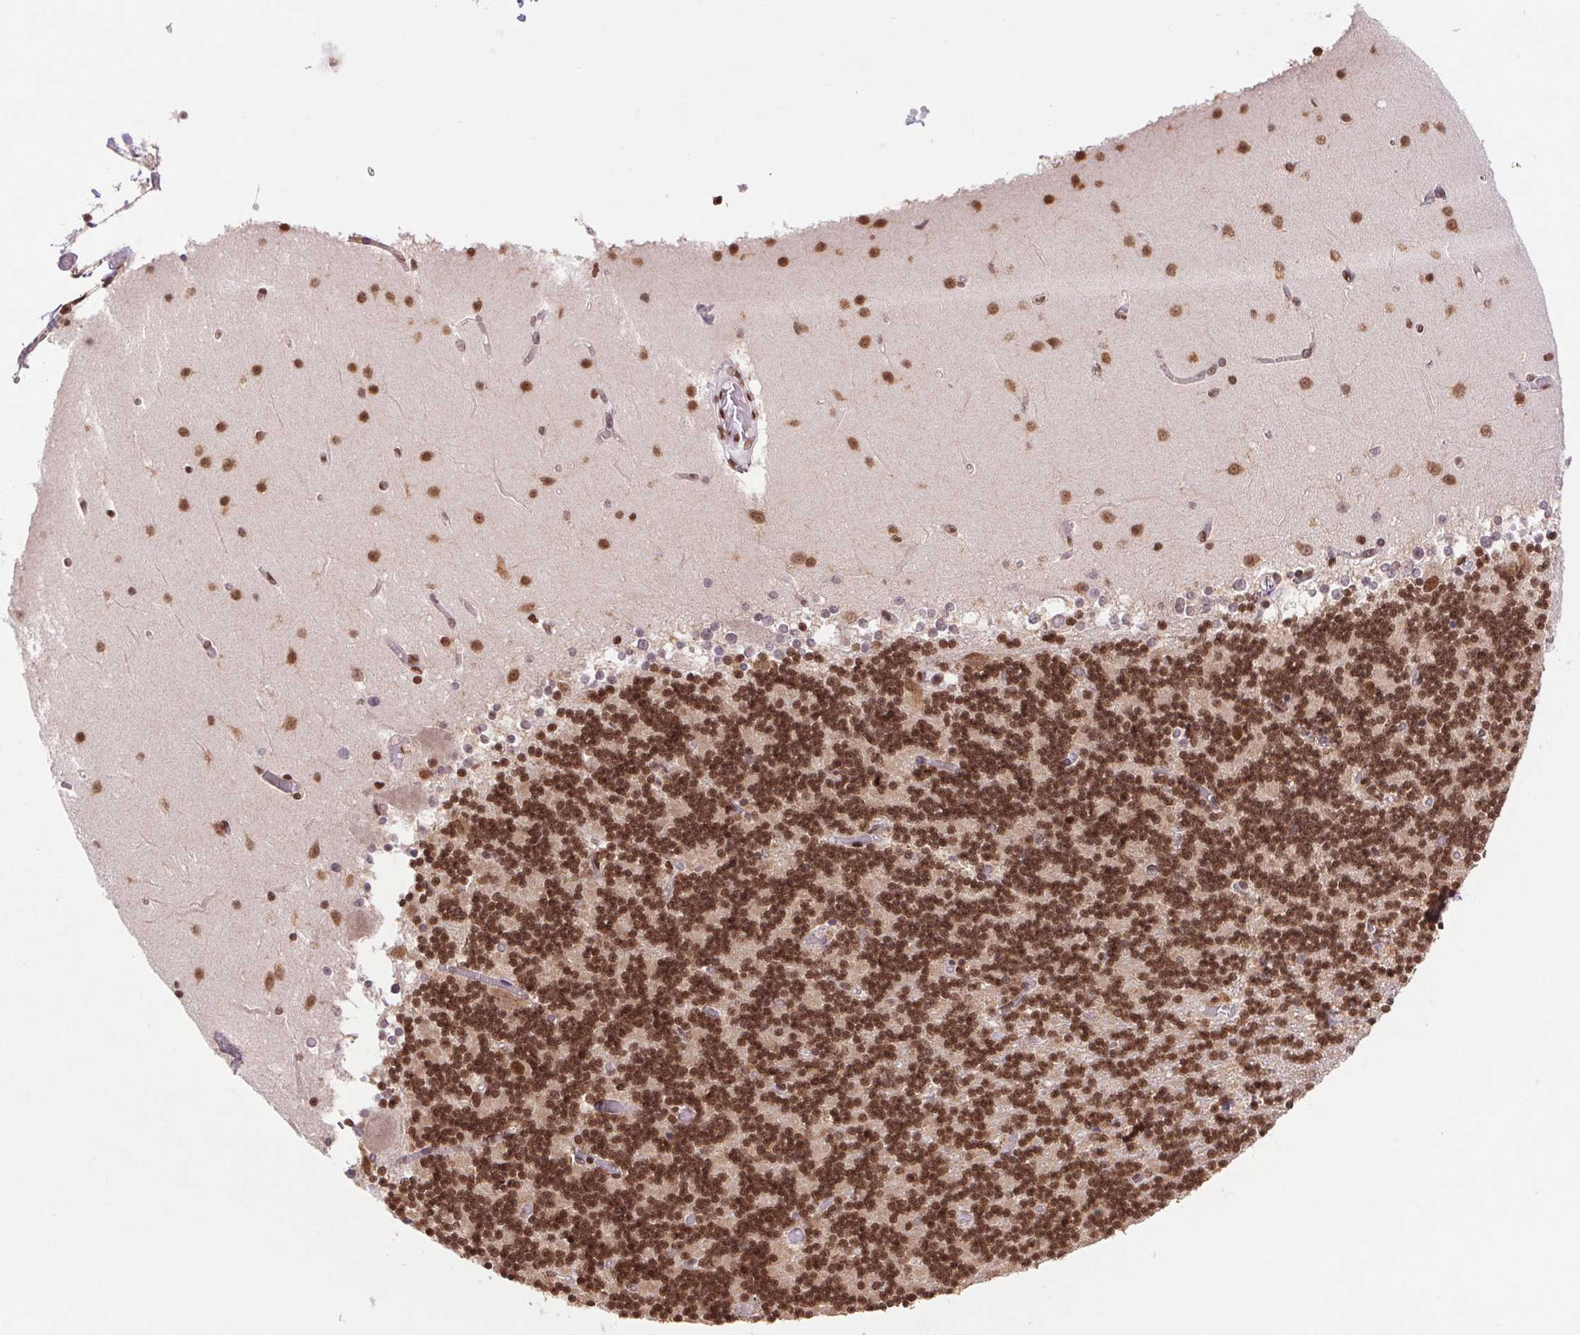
{"staining": {"intensity": "strong", "quantity": ">75%", "location": "nuclear"}, "tissue": "cerebellum", "cell_type": "Cells in granular layer", "image_type": "normal", "snomed": [{"axis": "morphology", "description": "Normal tissue, NOS"}, {"axis": "topography", "description": "Cerebellum"}], "caption": "A high amount of strong nuclear expression is identified in approximately >75% of cells in granular layer in normal cerebellum. The staining is performed using DAB (3,3'-diaminobenzidine) brown chromogen to label protein expression. The nuclei are counter-stained blue using hematoxylin.", "gene": "ZNF207", "patient": {"sex": "female", "age": 28}}